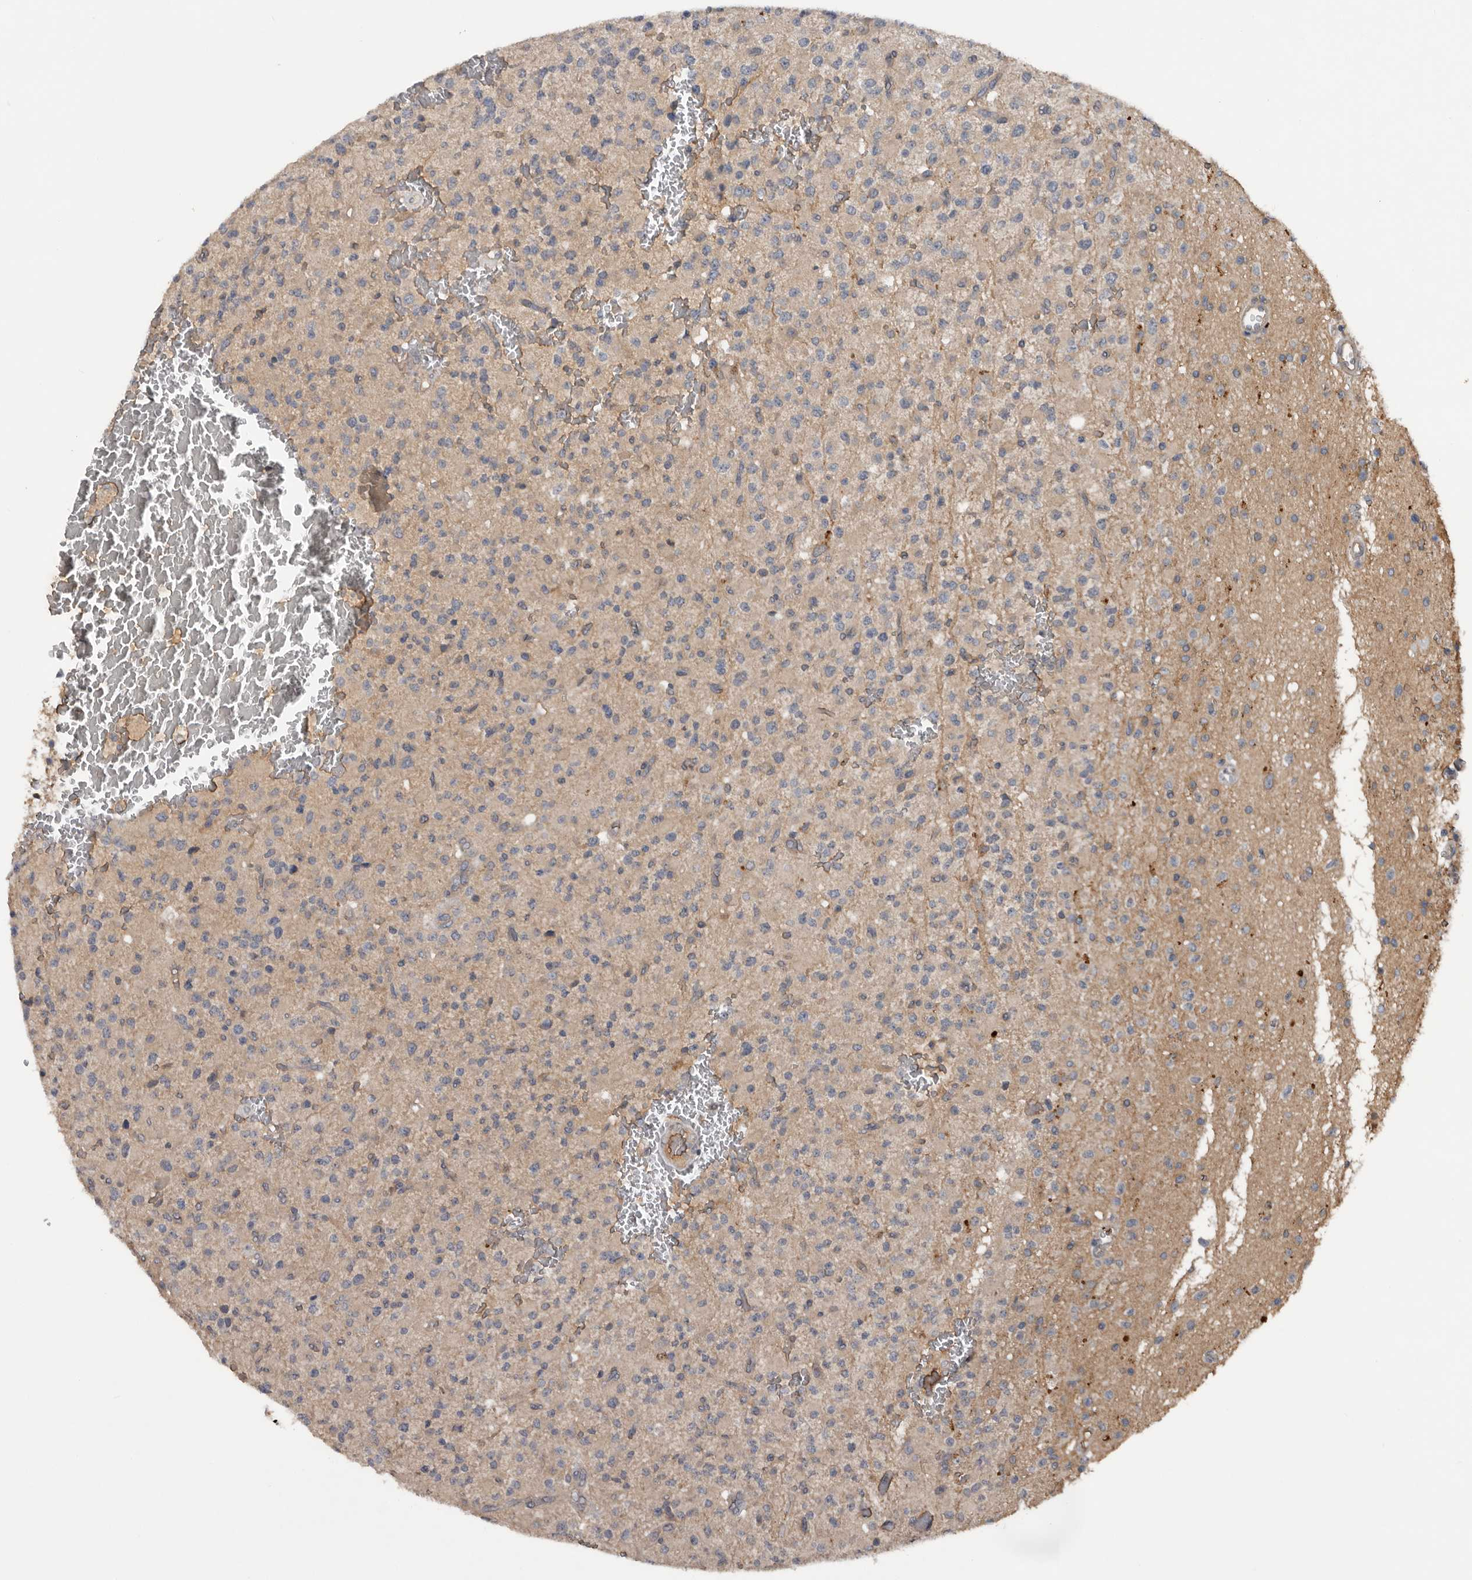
{"staining": {"intensity": "weak", "quantity": "25%-75%", "location": "cytoplasmic/membranous"}, "tissue": "glioma", "cell_type": "Tumor cells", "image_type": "cancer", "snomed": [{"axis": "morphology", "description": "Glioma, malignant, High grade"}, {"axis": "topography", "description": "Brain"}], "caption": "The image exhibits a brown stain indicating the presence of a protein in the cytoplasmic/membranous of tumor cells in glioma.", "gene": "DNAJB4", "patient": {"sex": "male", "age": 34}}